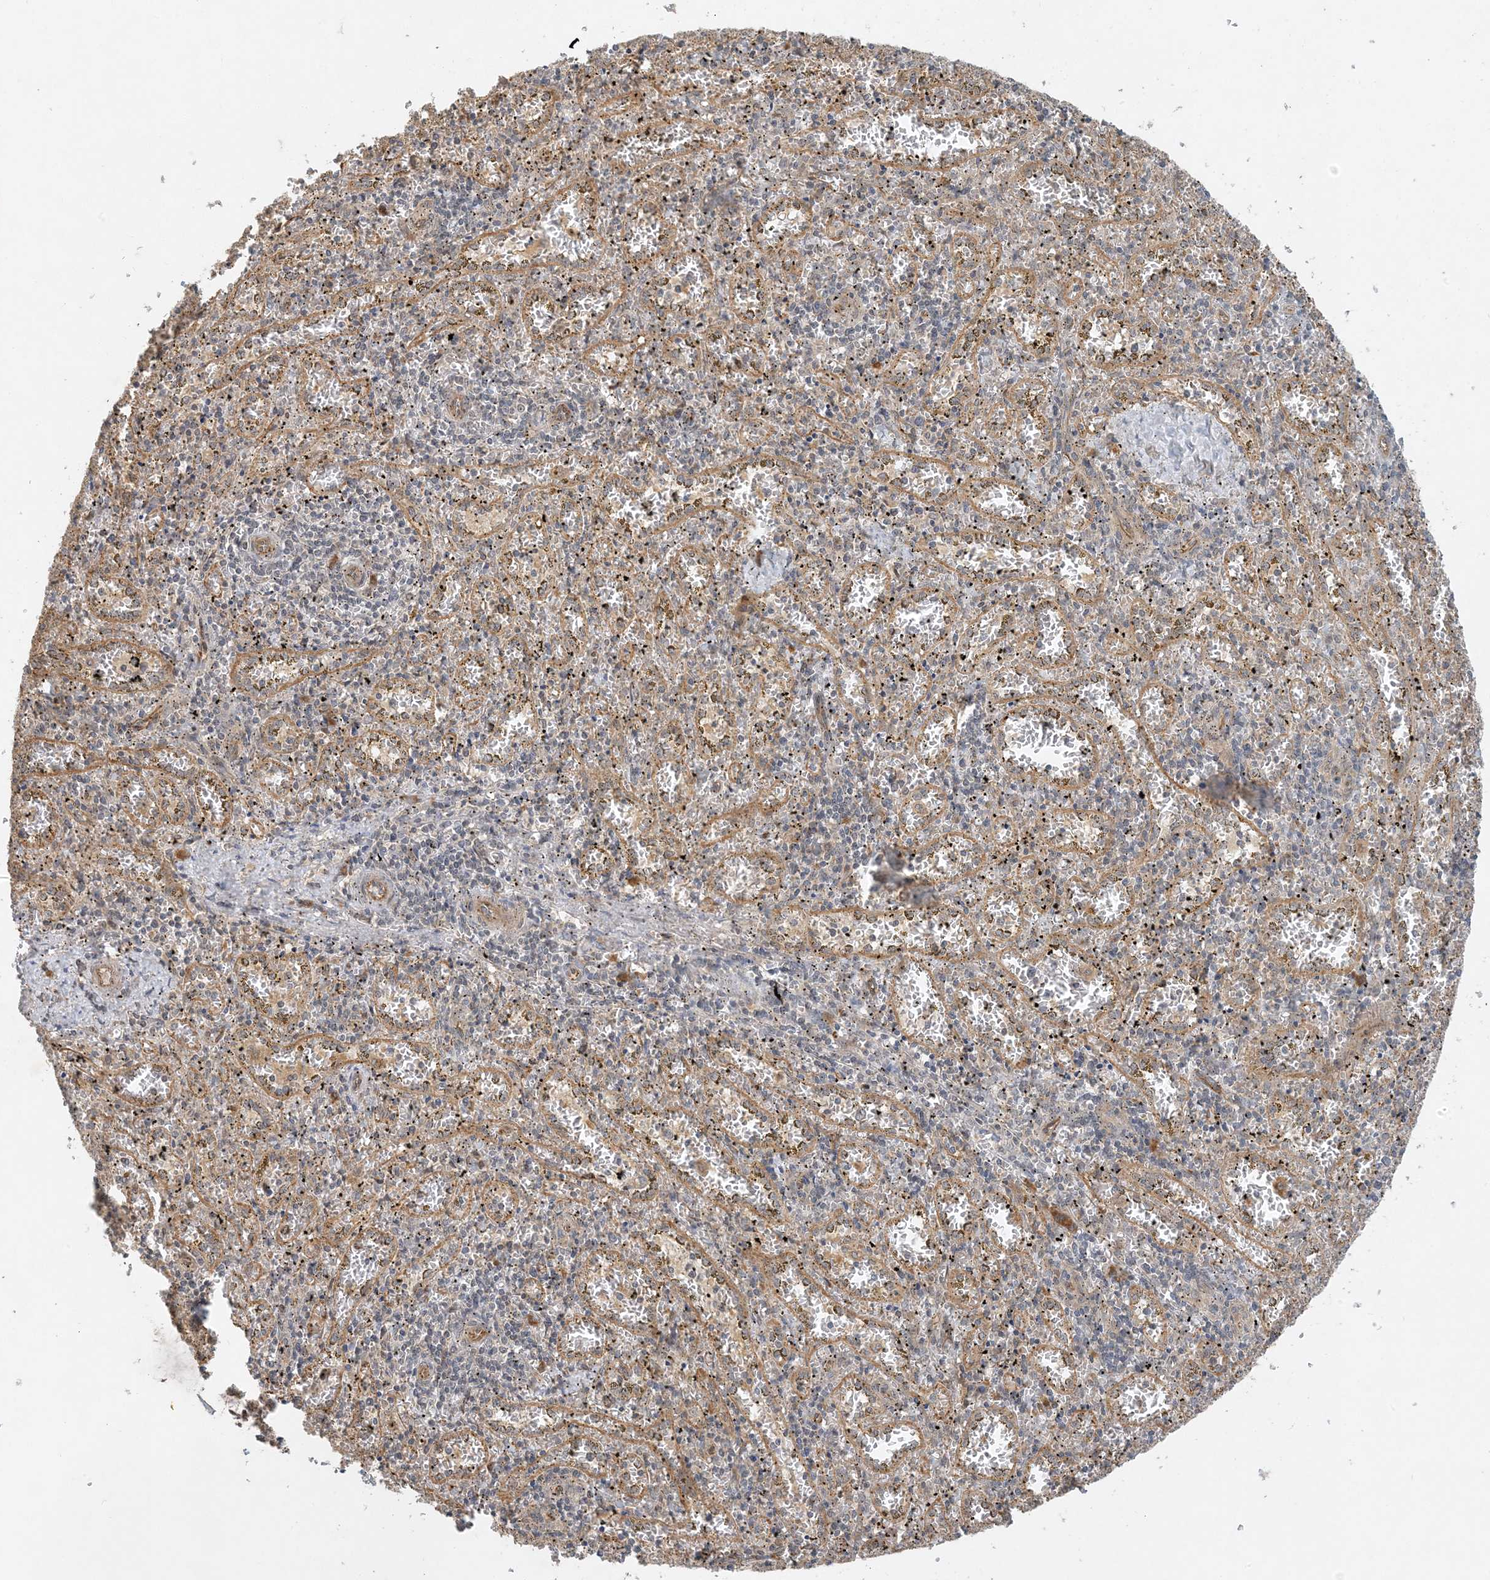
{"staining": {"intensity": "negative", "quantity": "none", "location": "none"}, "tissue": "spleen", "cell_type": "Cells in red pulp", "image_type": "normal", "snomed": [{"axis": "morphology", "description": "Normal tissue, NOS"}, {"axis": "topography", "description": "Spleen"}], "caption": "Immunohistochemistry (IHC) image of unremarkable spleen: human spleen stained with DAB displays no significant protein expression in cells in red pulp.", "gene": "ZCCHC4", "patient": {"sex": "male", "age": 11}}